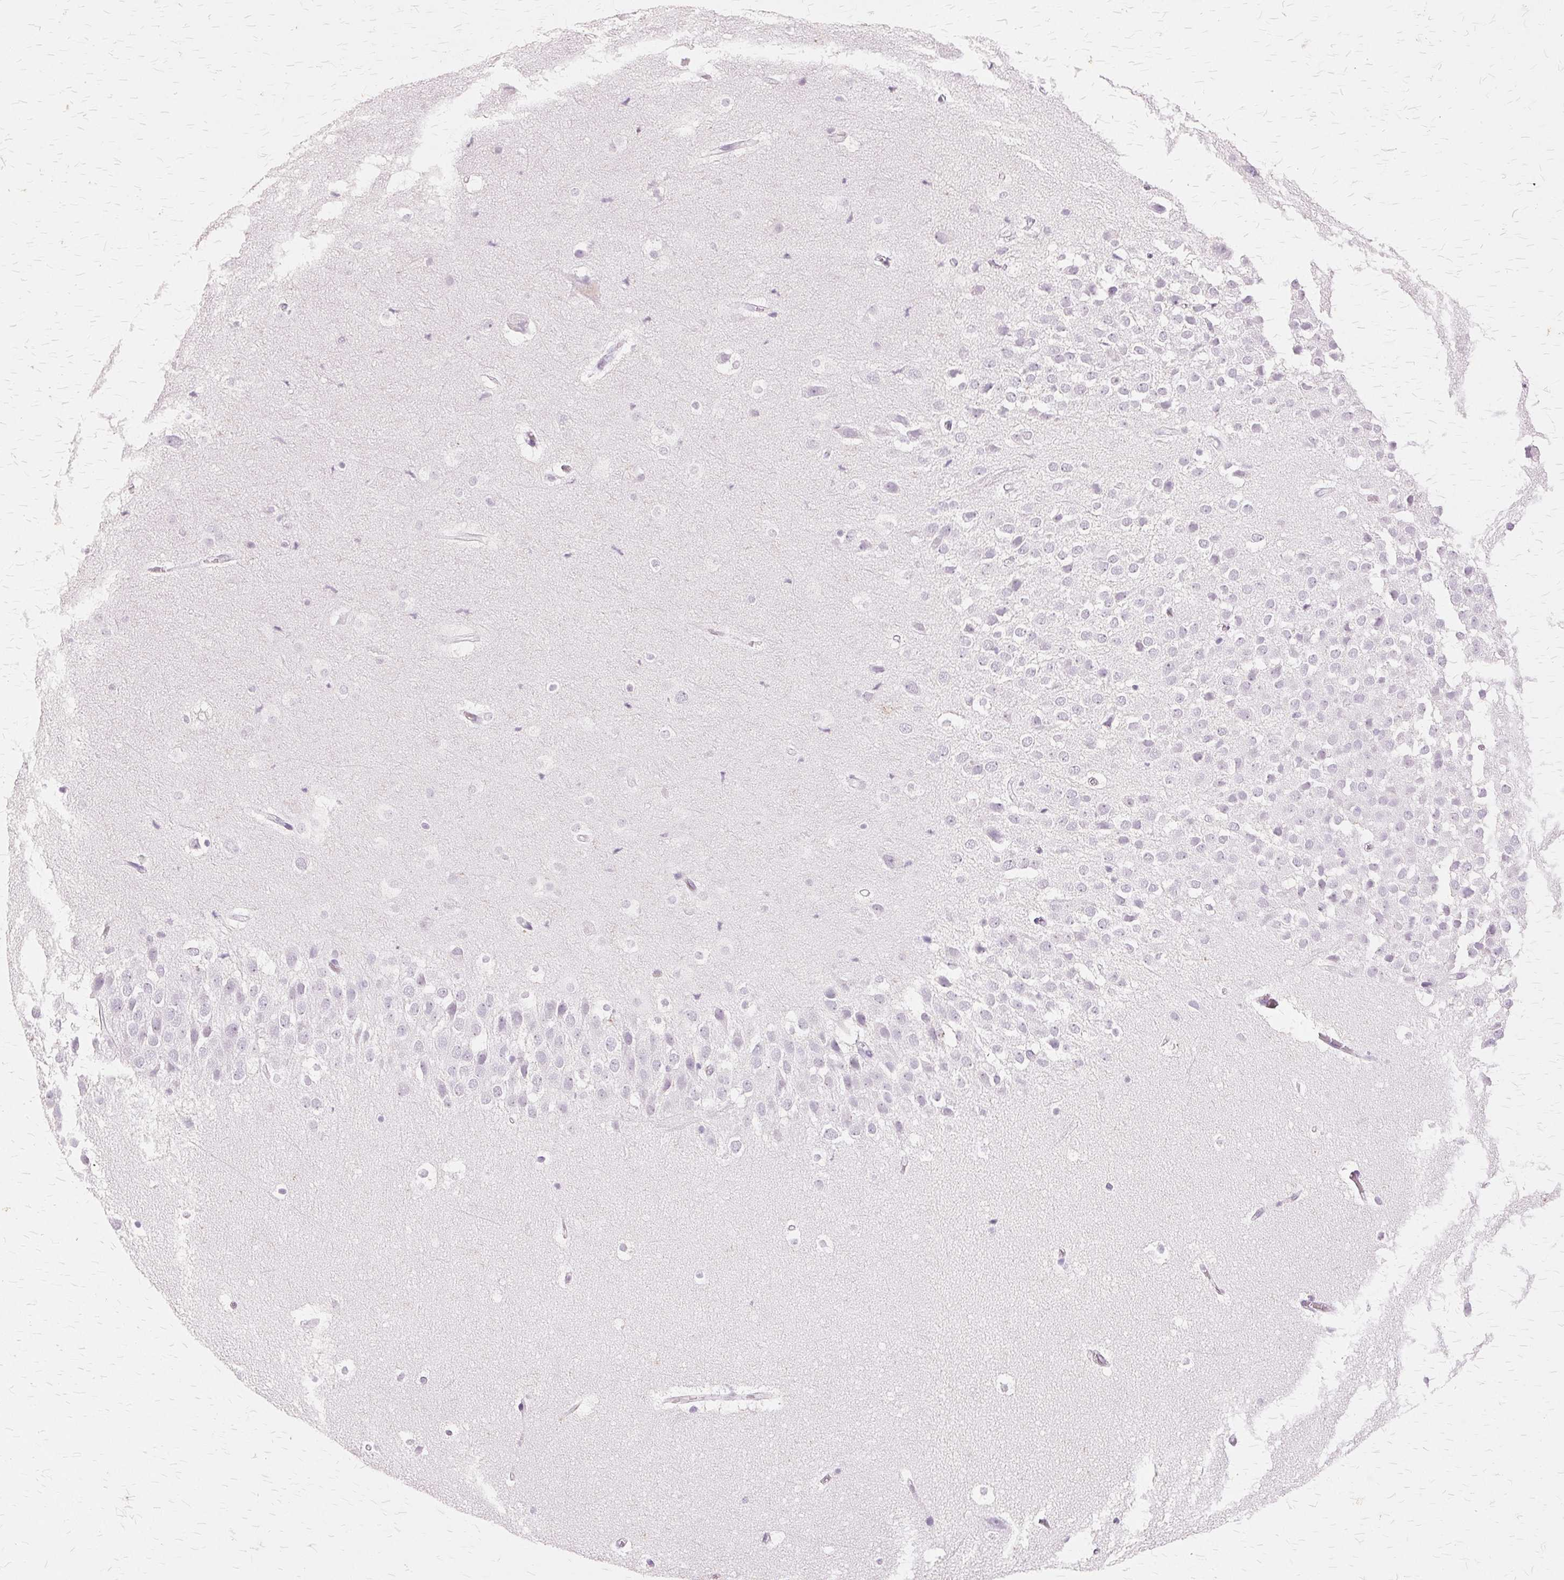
{"staining": {"intensity": "negative", "quantity": "none", "location": "none"}, "tissue": "hippocampus", "cell_type": "Glial cells", "image_type": "normal", "snomed": [{"axis": "morphology", "description": "Normal tissue, NOS"}, {"axis": "topography", "description": "Hippocampus"}], "caption": "IHC micrograph of normal human hippocampus stained for a protein (brown), which demonstrates no positivity in glial cells. Brightfield microscopy of IHC stained with DAB (3,3'-diaminobenzidine) (brown) and hematoxylin (blue), captured at high magnification.", "gene": "SLC45A3", "patient": {"sex": "male", "age": 26}}